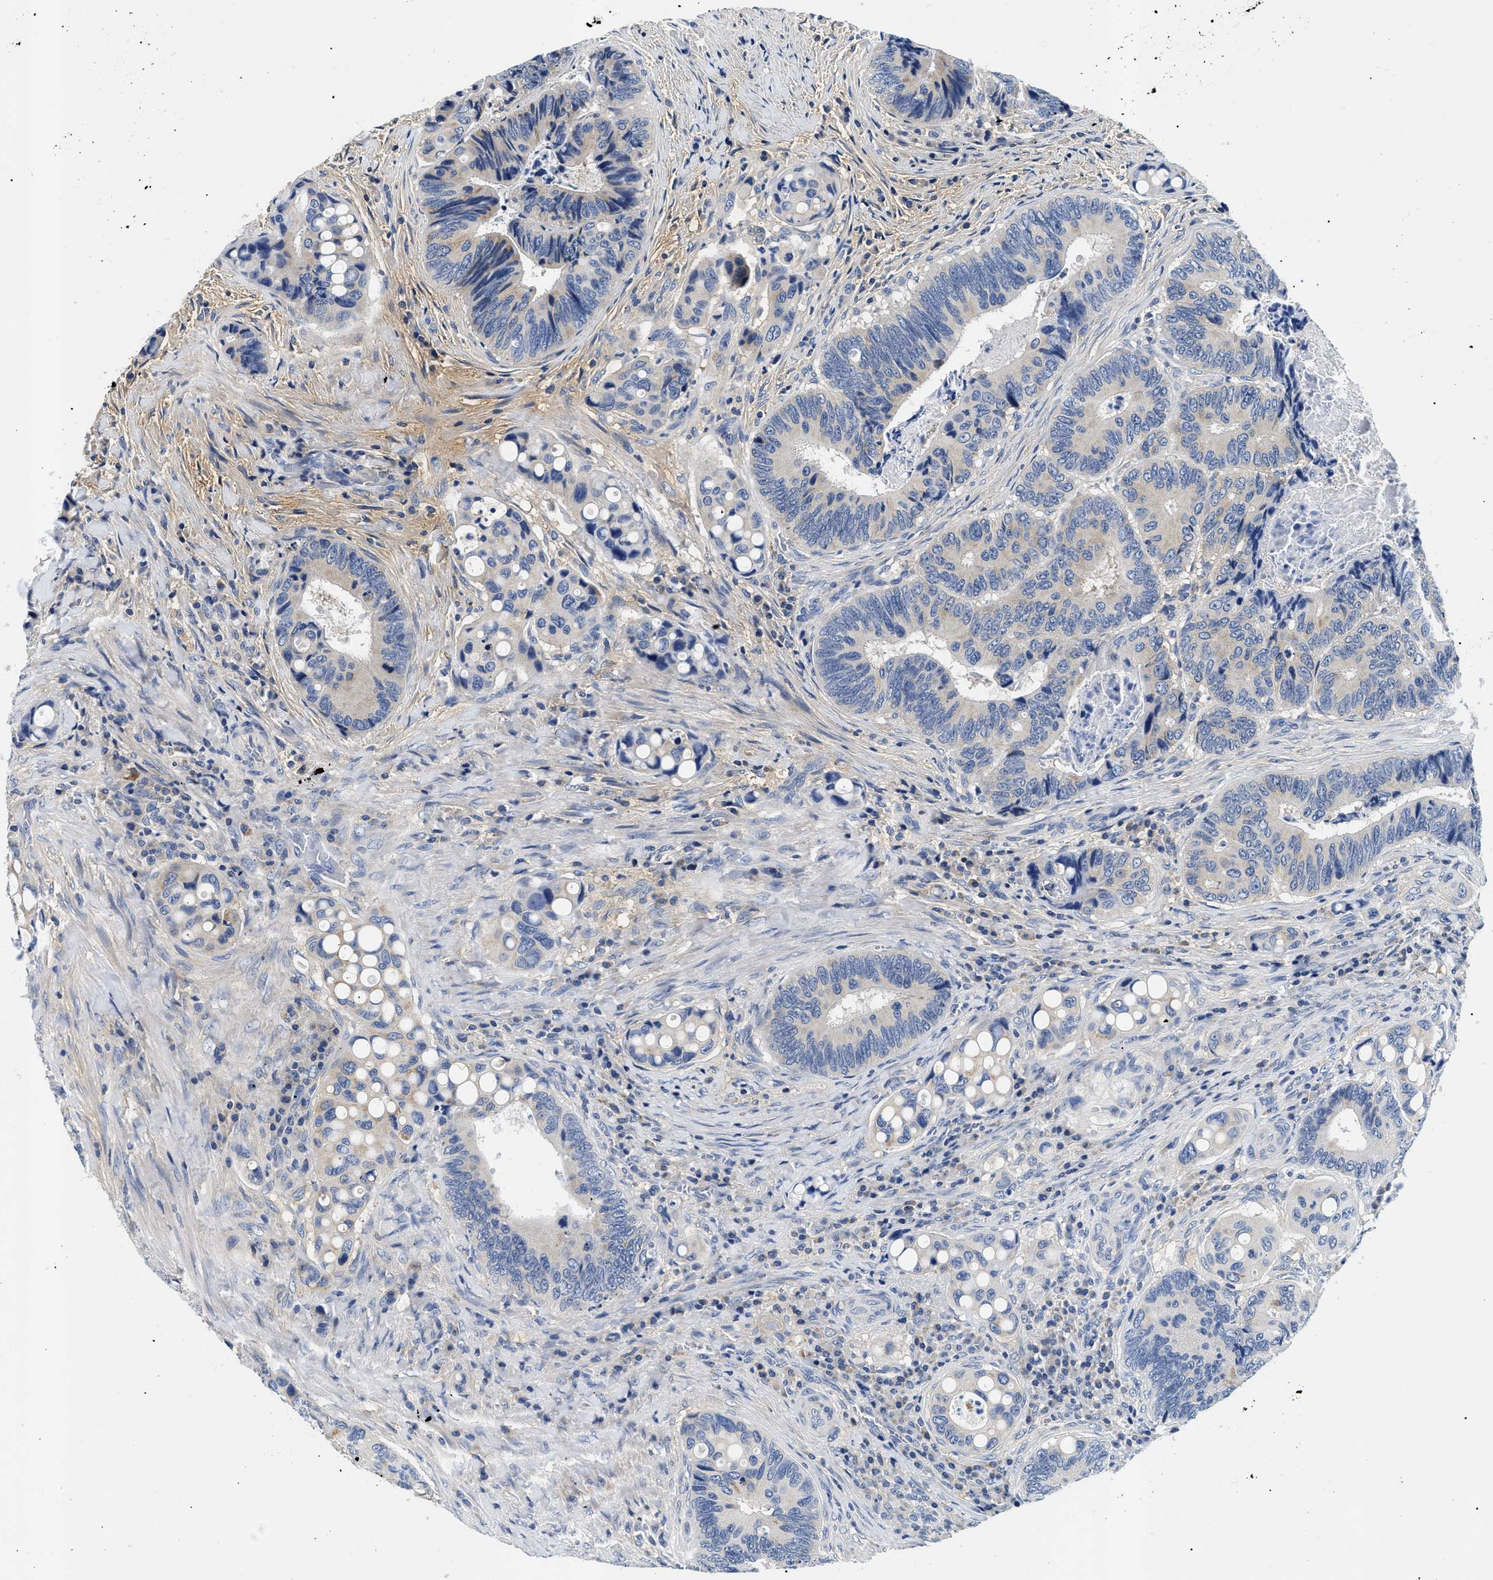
{"staining": {"intensity": "weak", "quantity": "<25%", "location": "cytoplasmic/membranous"}, "tissue": "colorectal cancer", "cell_type": "Tumor cells", "image_type": "cancer", "snomed": [{"axis": "morphology", "description": "Inflammation, NOS"}, {"axis": "morphology", "description": "Adenocarcinoma, NOS"}, {"axis": "topography", "description": "Colon"}], "caption": "IHC of colorectal cancer displays no positivity in tumor cells.", "gene": "MEA1", "patient": {"sex": "male", "age": 72}}